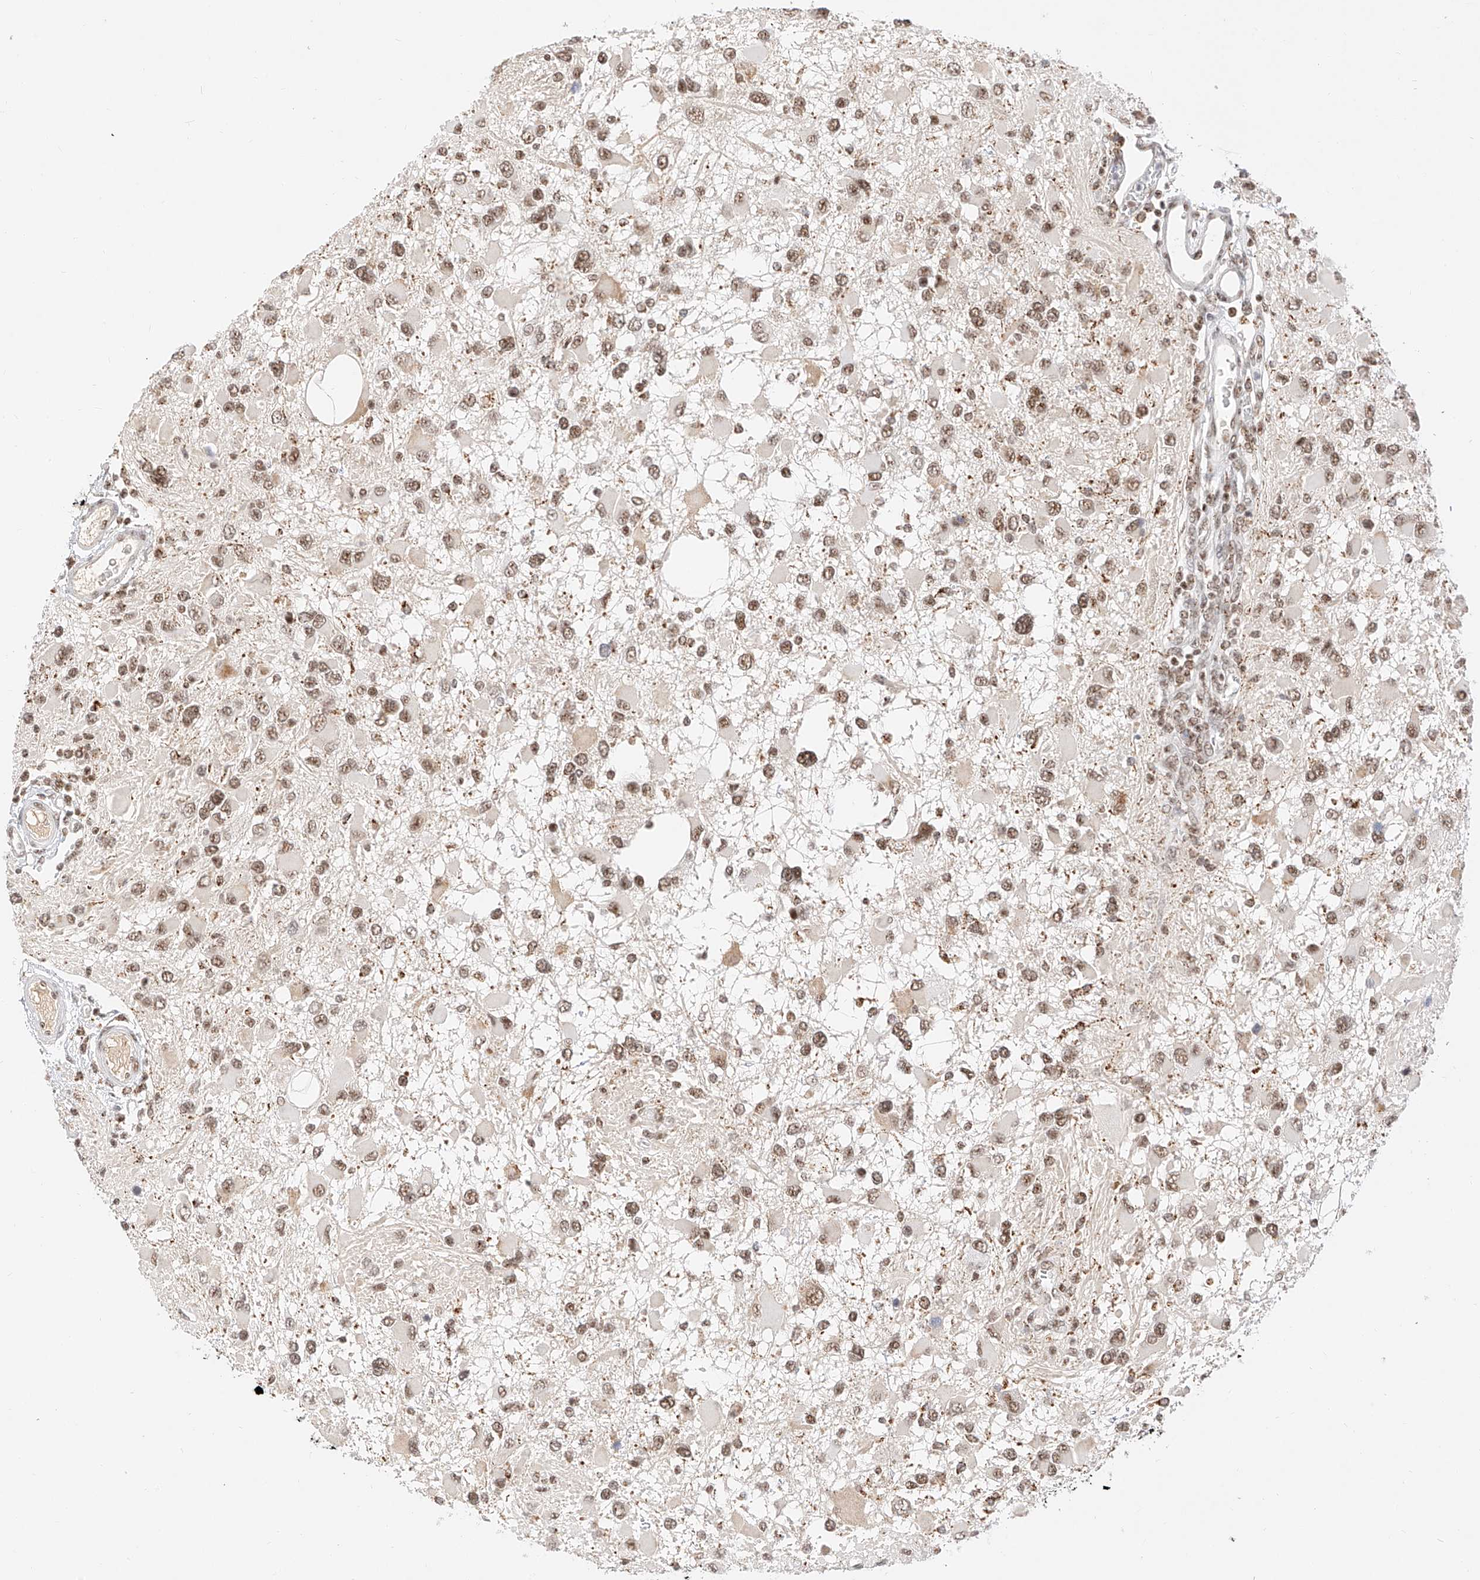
{"staining": {"intensity": "moderate", "quantity": ">75%", "location": "nuclear"}, "tissue": "glioma", "cell_type": "Tumor cells", "image_type": "cancer", "snomed": [{"axis": "morphology", "description": "Glioma, malignant, High grade"}, {"axis": "topography", "description": "Brain"}], "caption": "Immunohistochemistry micrograph of malignant glioma (high-grade) stained for a protein (brown), which displays medium levels of moderate nuclear expression in about >75% of tumor cells.", "gene": "NRF1", "patient": {"sex": "male", "age": 53}}